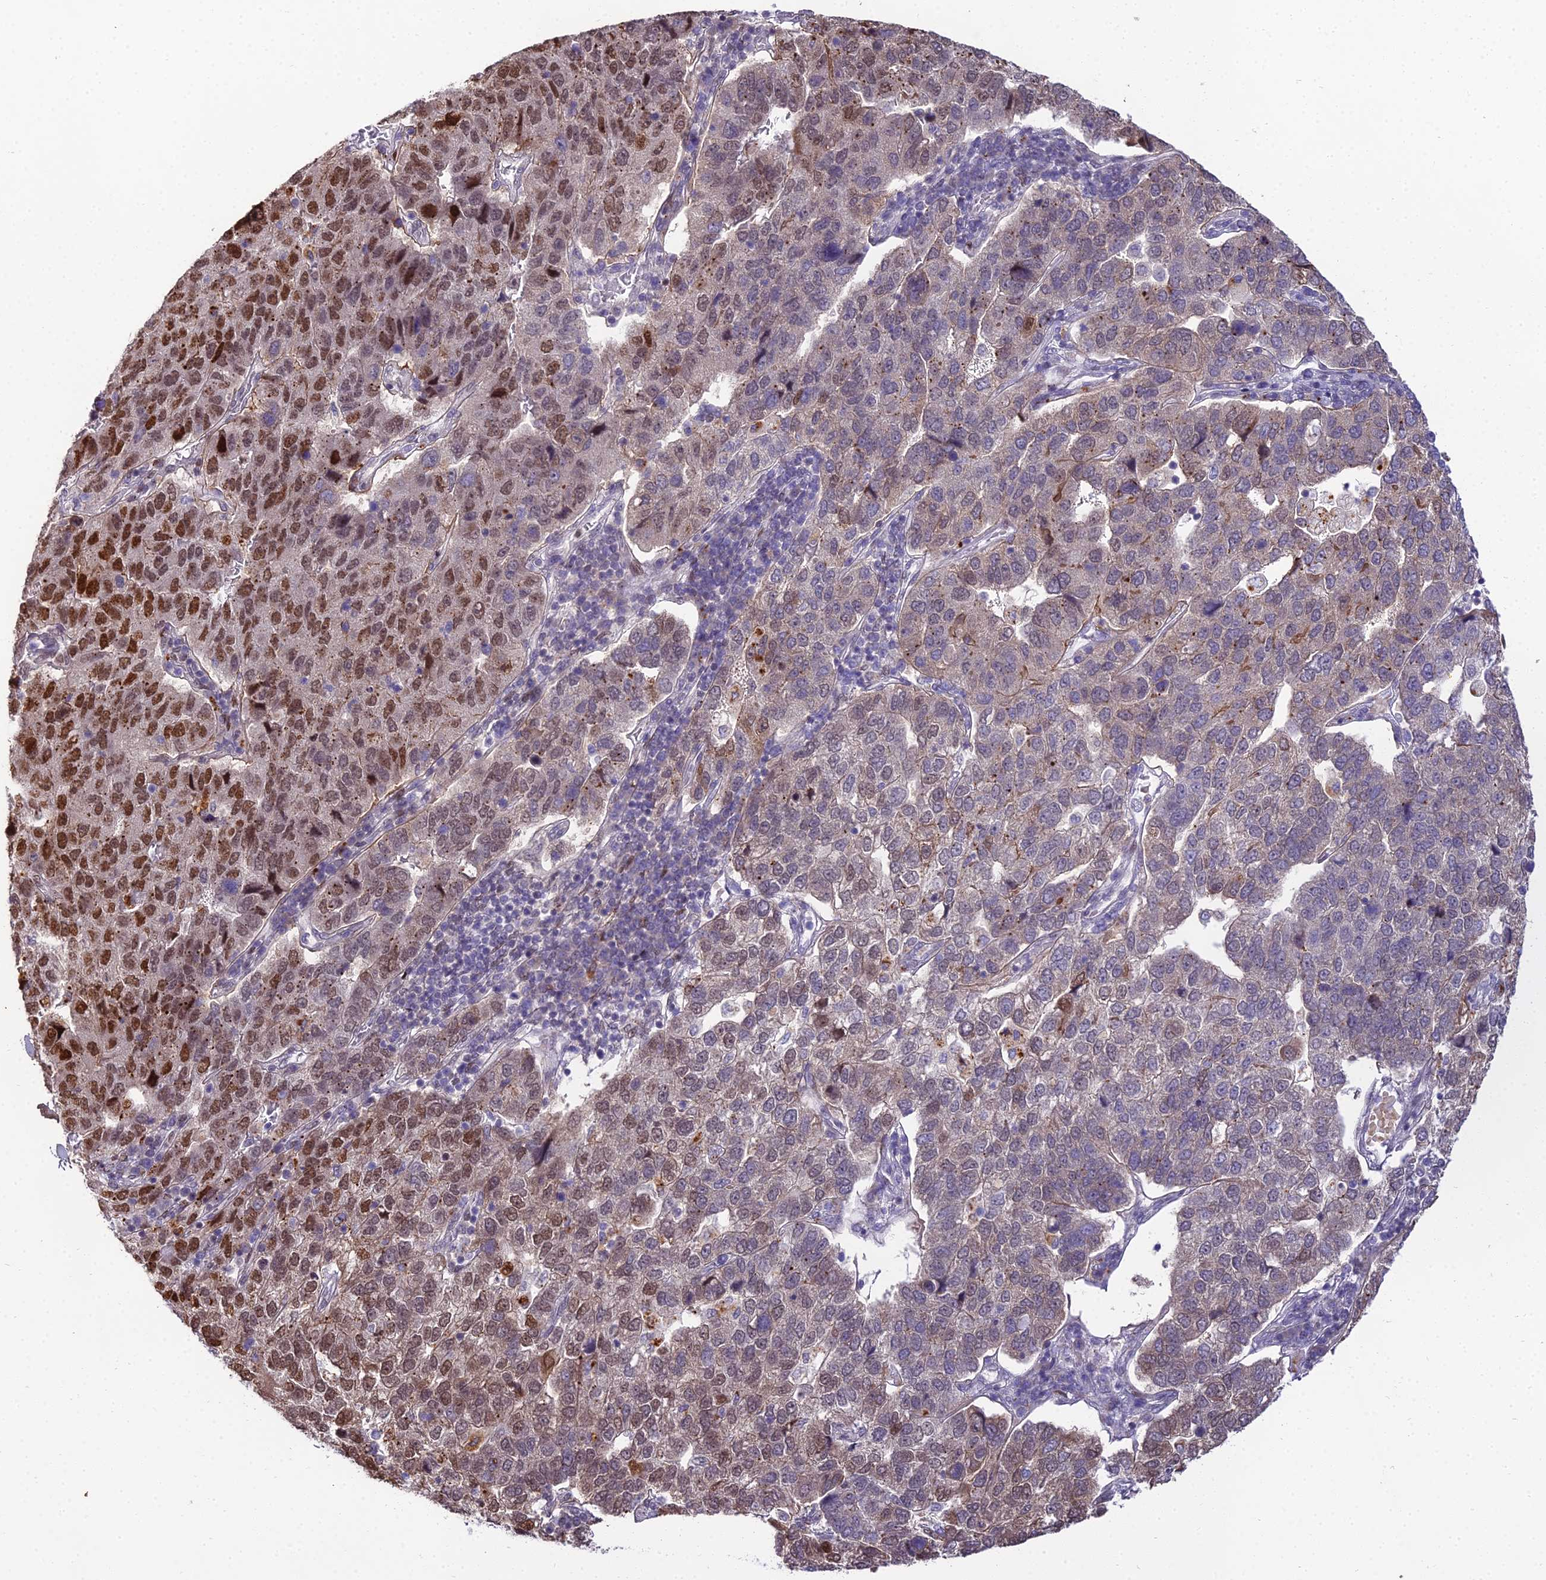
{"staining": {"intensity": "strong", "quantity": "25%-75%", "location": "nuclear"}, "tissue": "pancreatic cancer", "cell_type": "Tumor cells", "image_type": "cancer", "snomed": [{"axis": "morphology", "description": "Adenocarcinoma, NOS"}, {"axis": "topography", "description": "Pancreas"}], "caption": "Strong nuclear positivity is identified in about 25%-75% of tumor cells in pancreatic cancer (adenocarcinoma). Immunohistochemistry (ihc) stains the protein of interest in brown and the nuclei are stained blue.", "gene": "ZNF707", "patient": {"sex": "female", "age": 61}}